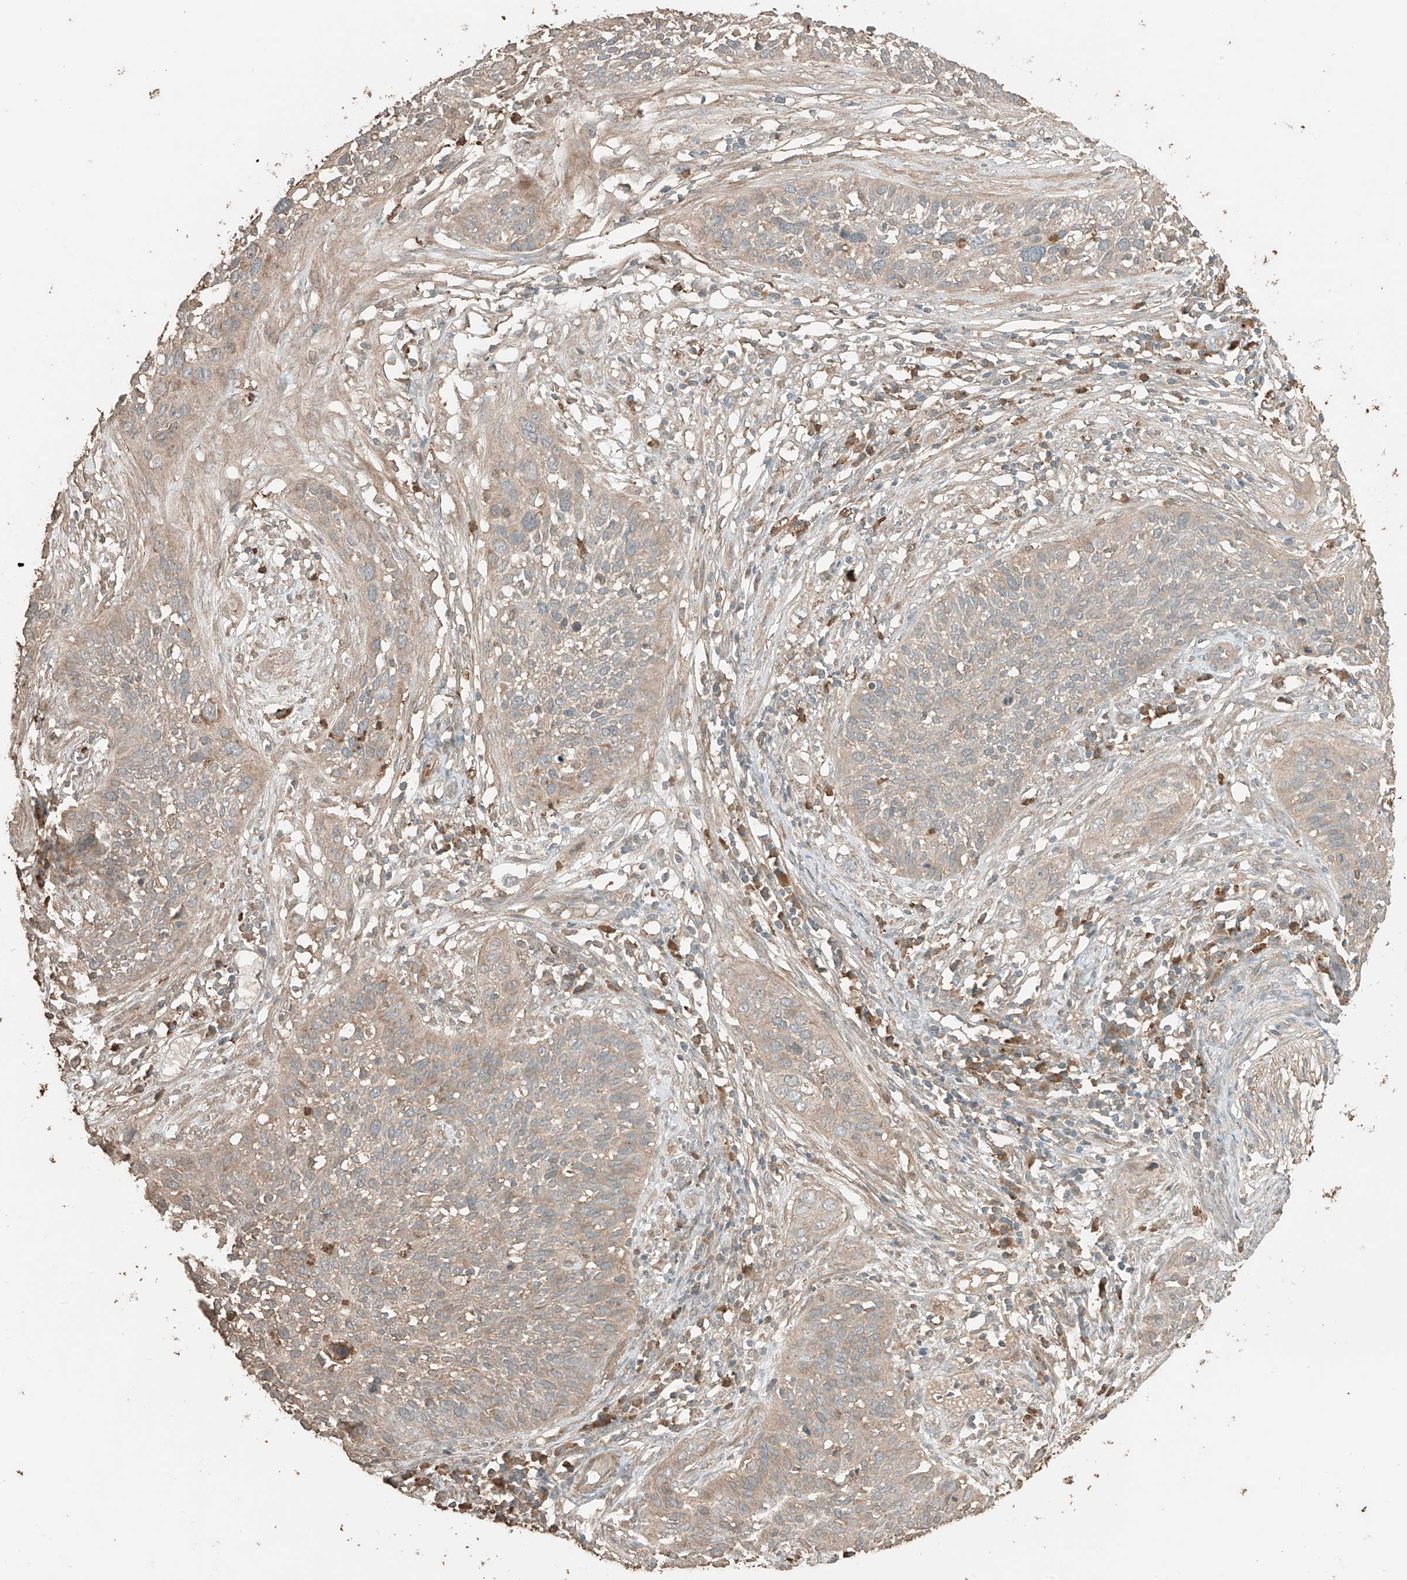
{"staining": {"intensity": "weak", "quantity": "25%-75%", "location": "cytoplasmic/membranous"}, "tissue": "cervical cancer", "cell_type": "Tumor cells", "image_type": "cancer", "snomed": [{"axis": "morphology", "description": "Squamous cell carcinoma, NOS"}, {"axis": "topography", "description": "Cervix"}], "caption": "Cervical squamous cell carcinoma was stained to show a protein in brown. There is low levels of weak cytoplasmic/membranous expression in about 25%-75% of tumor cells.", "gene": "RFTN2", "patient": {"sex": "female", "age": 34}}